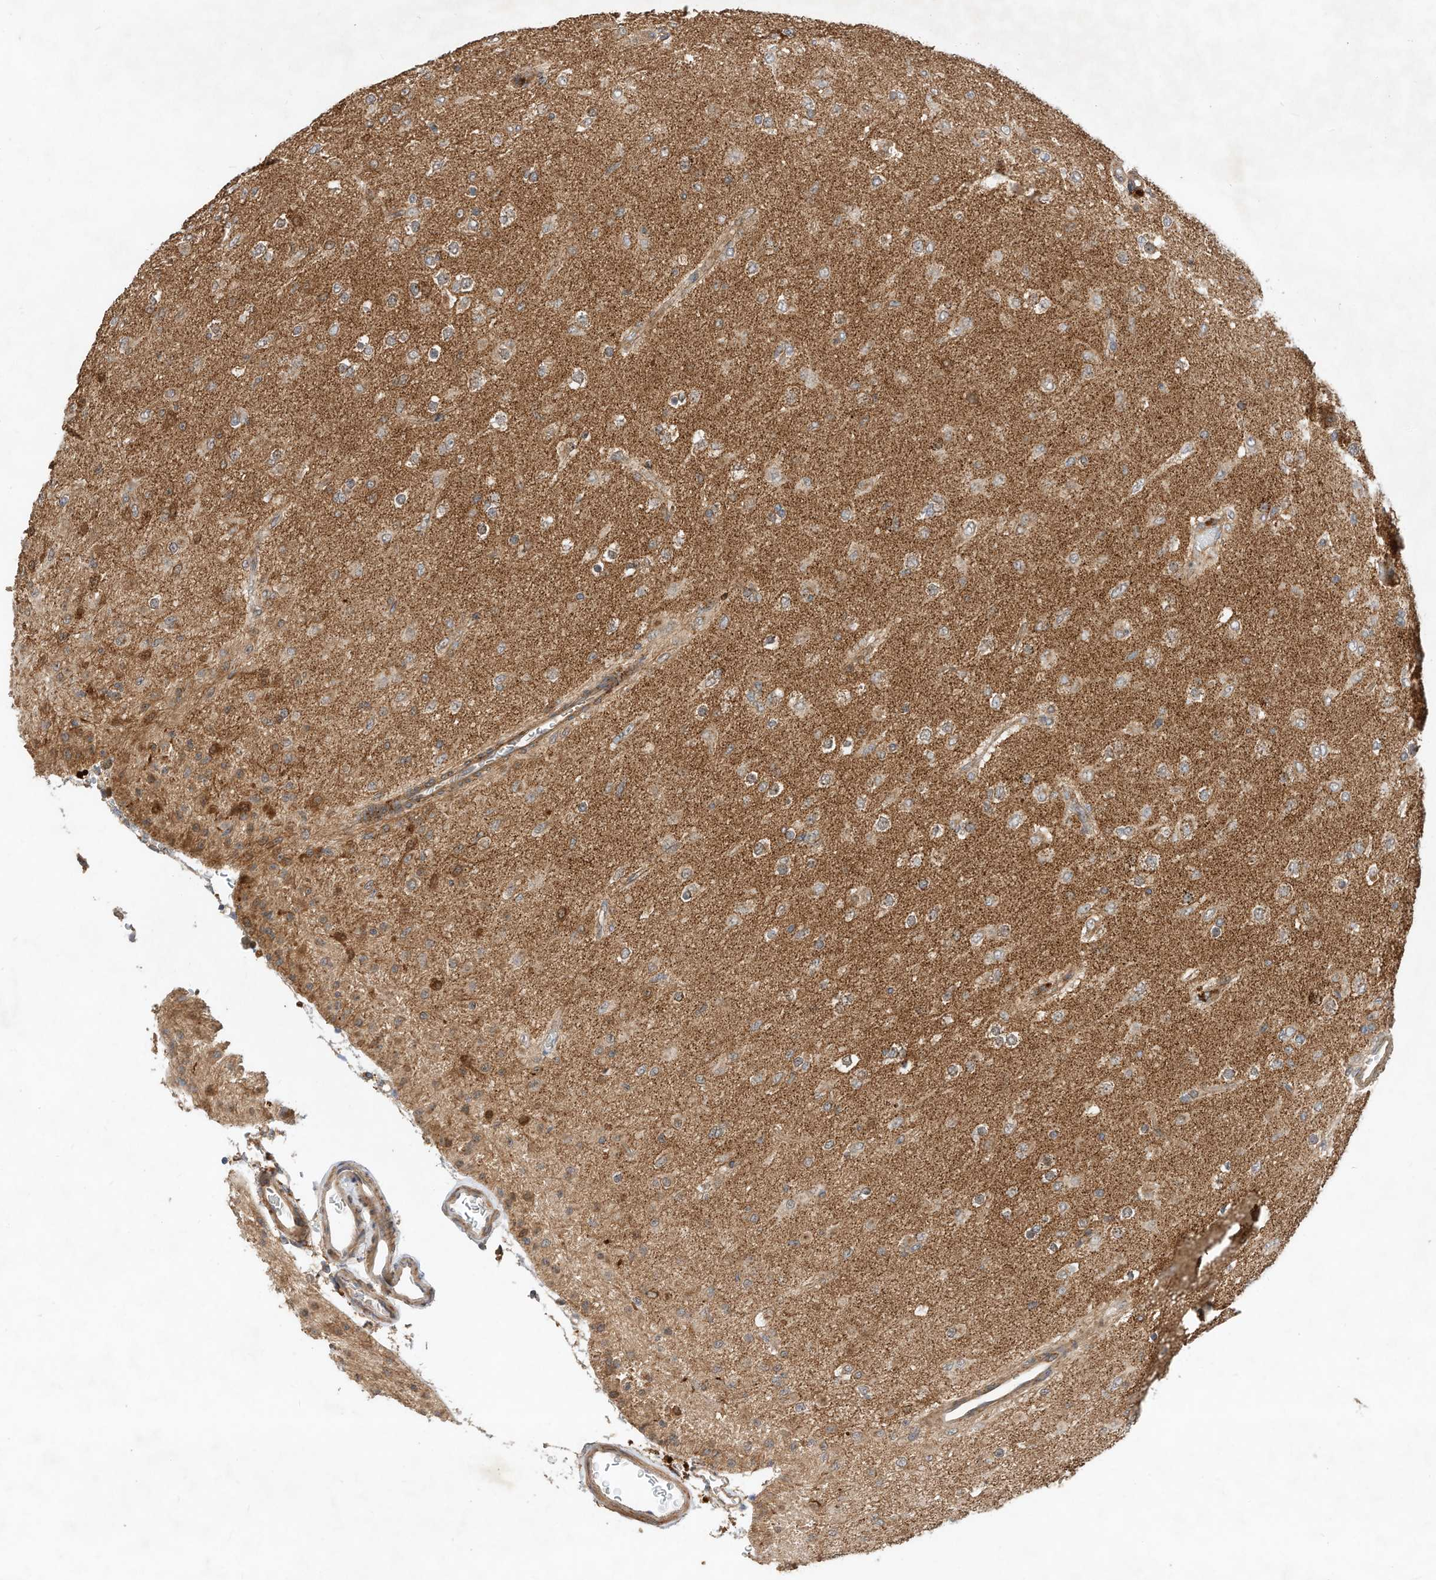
{"staining": {"intensity": "moderate", "quantity": "<25%", "location": "cytoplasmic/membranous"}, "tissue": "glioma", "cell_type": "Tumor cells", "image_type": "cancer", "snomed": [{"axis": "morphology", "description": "Glioma, malignant, Low grade"}, {"axis": "topography", "description": "Brain"}], "caption": "Low-grade glioma (malignant) tissue reveals moderate cytoplasmic/membranous expression in approximately <25% of tumor cells (DAB (3,3'-diaminobenzidine) IHC, brown staining for protein, blue staining for nuclei).", "gene": "CPAMD8", "patient": {"sex": "male", "age": 65}}